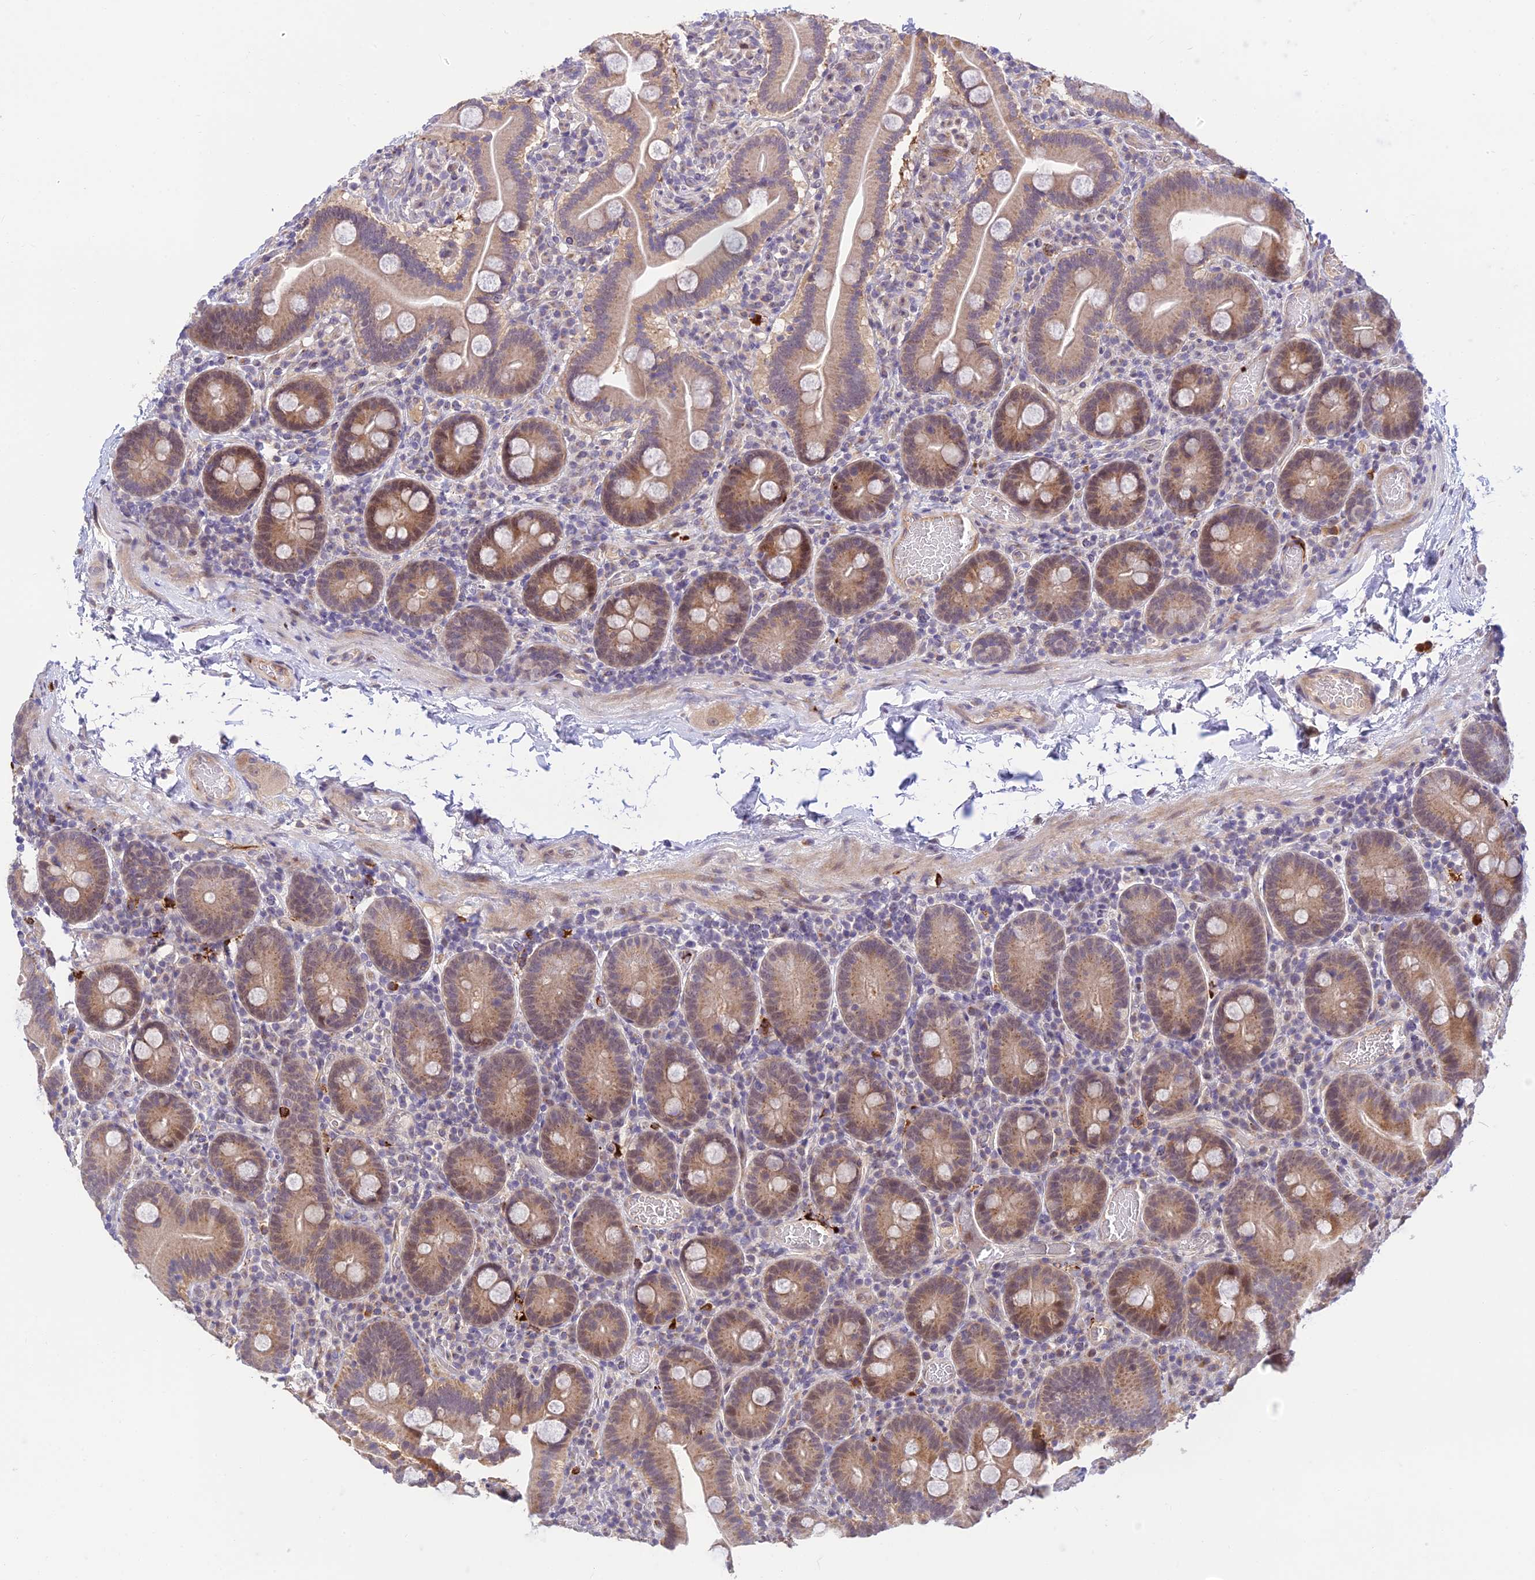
{"staining": {"intensity": "weak", "quantity": ">75%", "location": "cytoplasmic/membranous"}, "tissue": "duodenum", "cell_type": "Glandular cells", "image_type": "normal", "snomed": [{"axis": "morphology", "description": "Normal tissue, NOS"}, {"axis": "topography", "description": "Duodenum"}], "caption": "Unremarkable duodenum was stained to show a protein in brown. There is low levels of weak cytoplasmic/membranous positivity in about >75% of glandular cells.", "gene": "ASPDH", "patient": {"sex": "male", "age": 55}}